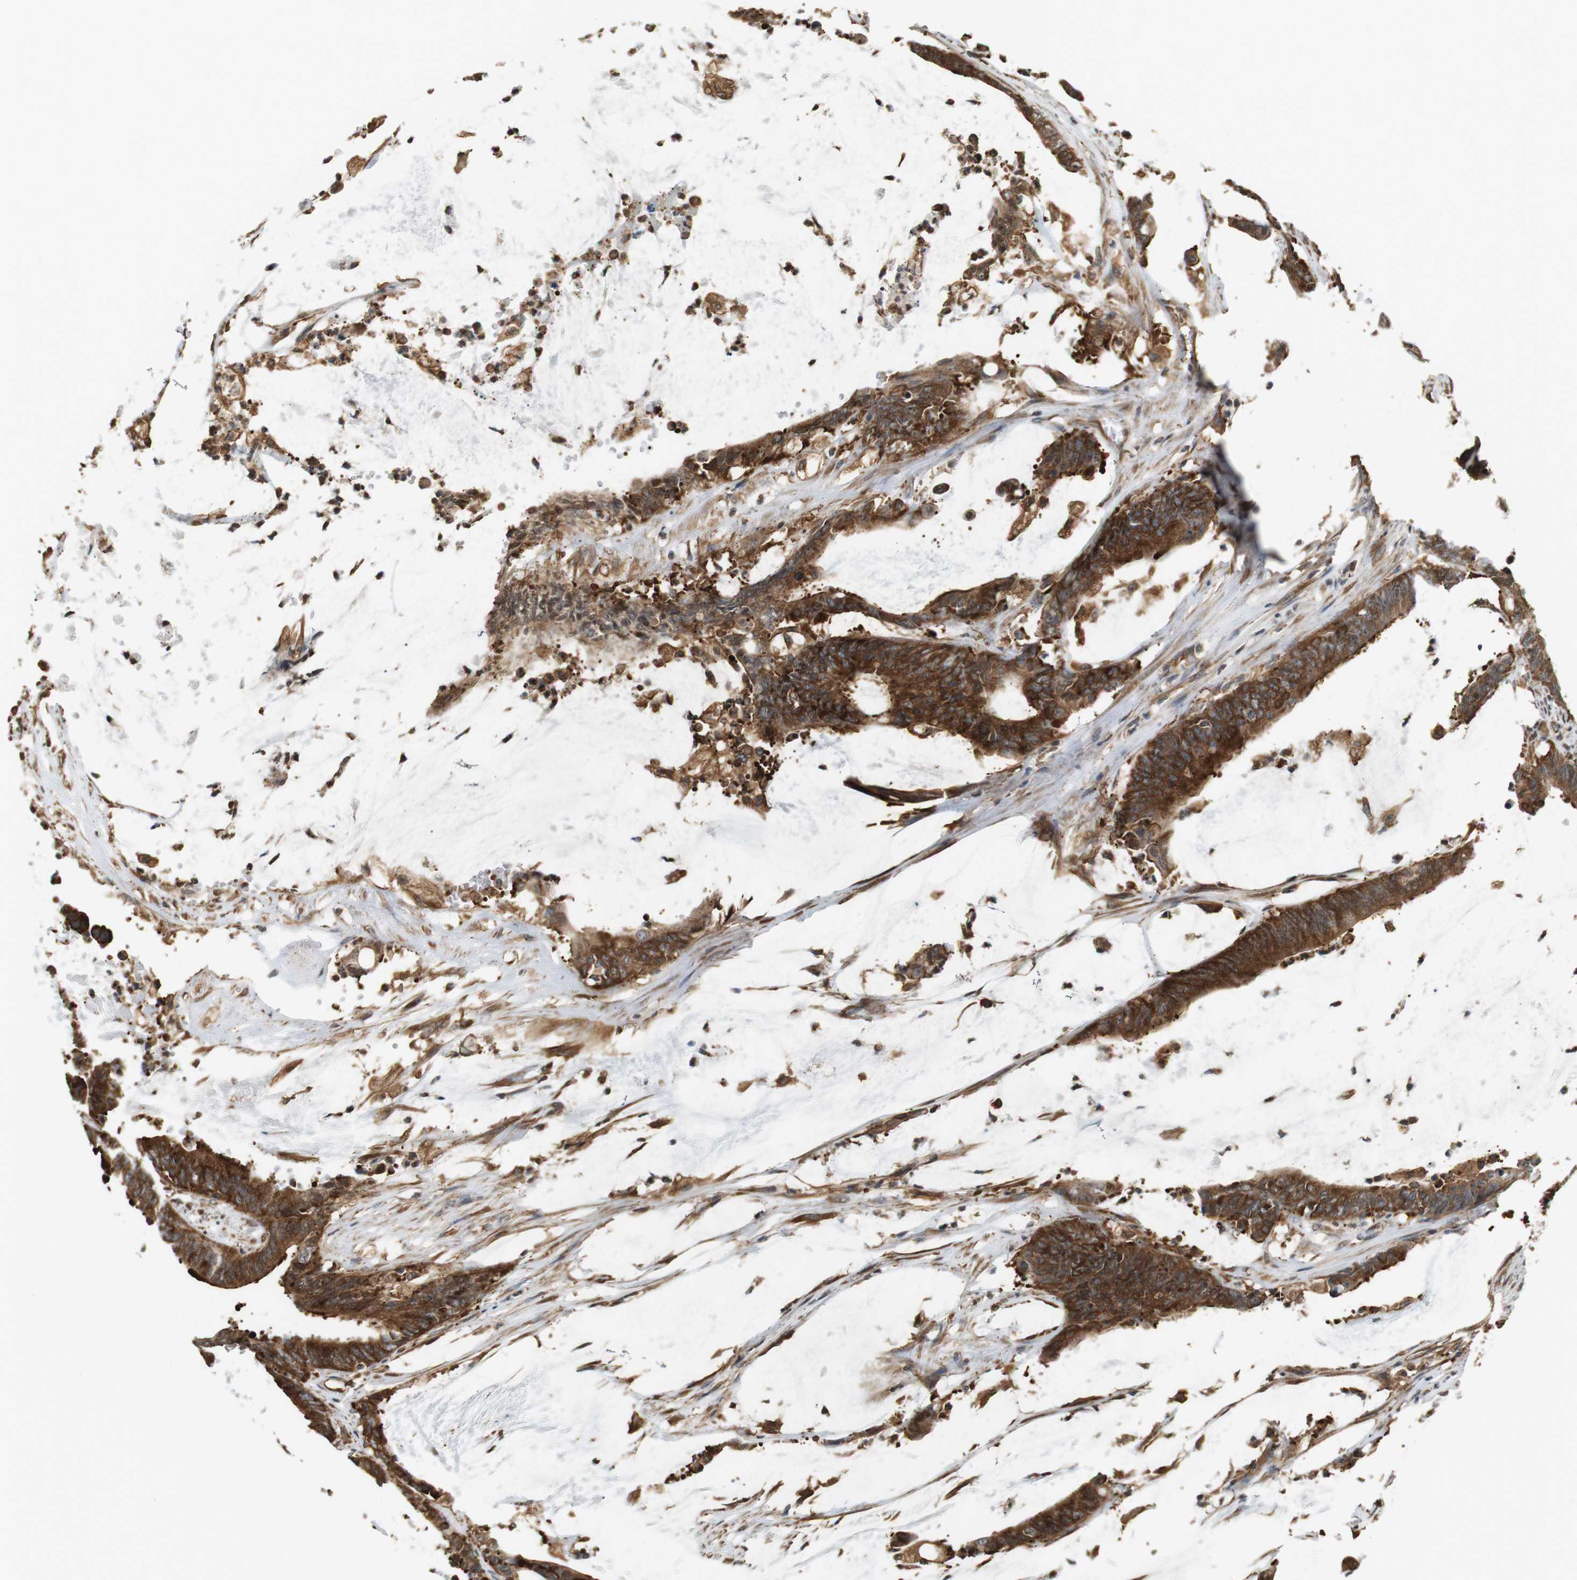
{"staining": {"intensity": "strong", "quantity": ">75%", "location": "cytoplasmic/membranous"}, "tissue": "colorectal cancer", "cell_type": "Tumor cells", "image_type": "cancer", "snomed": [{"axis": "morphology", "description": "Adenocarcinoma, NOS"}, {"axis": "topography", "description": "Rectum"}], "caption": "Human adenocarcinoma (colorectal) stained with a brown dye demonstrates strong cytoplasmic/membranous positive positivity in approximately >75% of tumor cells.", "gene": "PA2G4", "patient": {"sex": "female", "age": 66}}